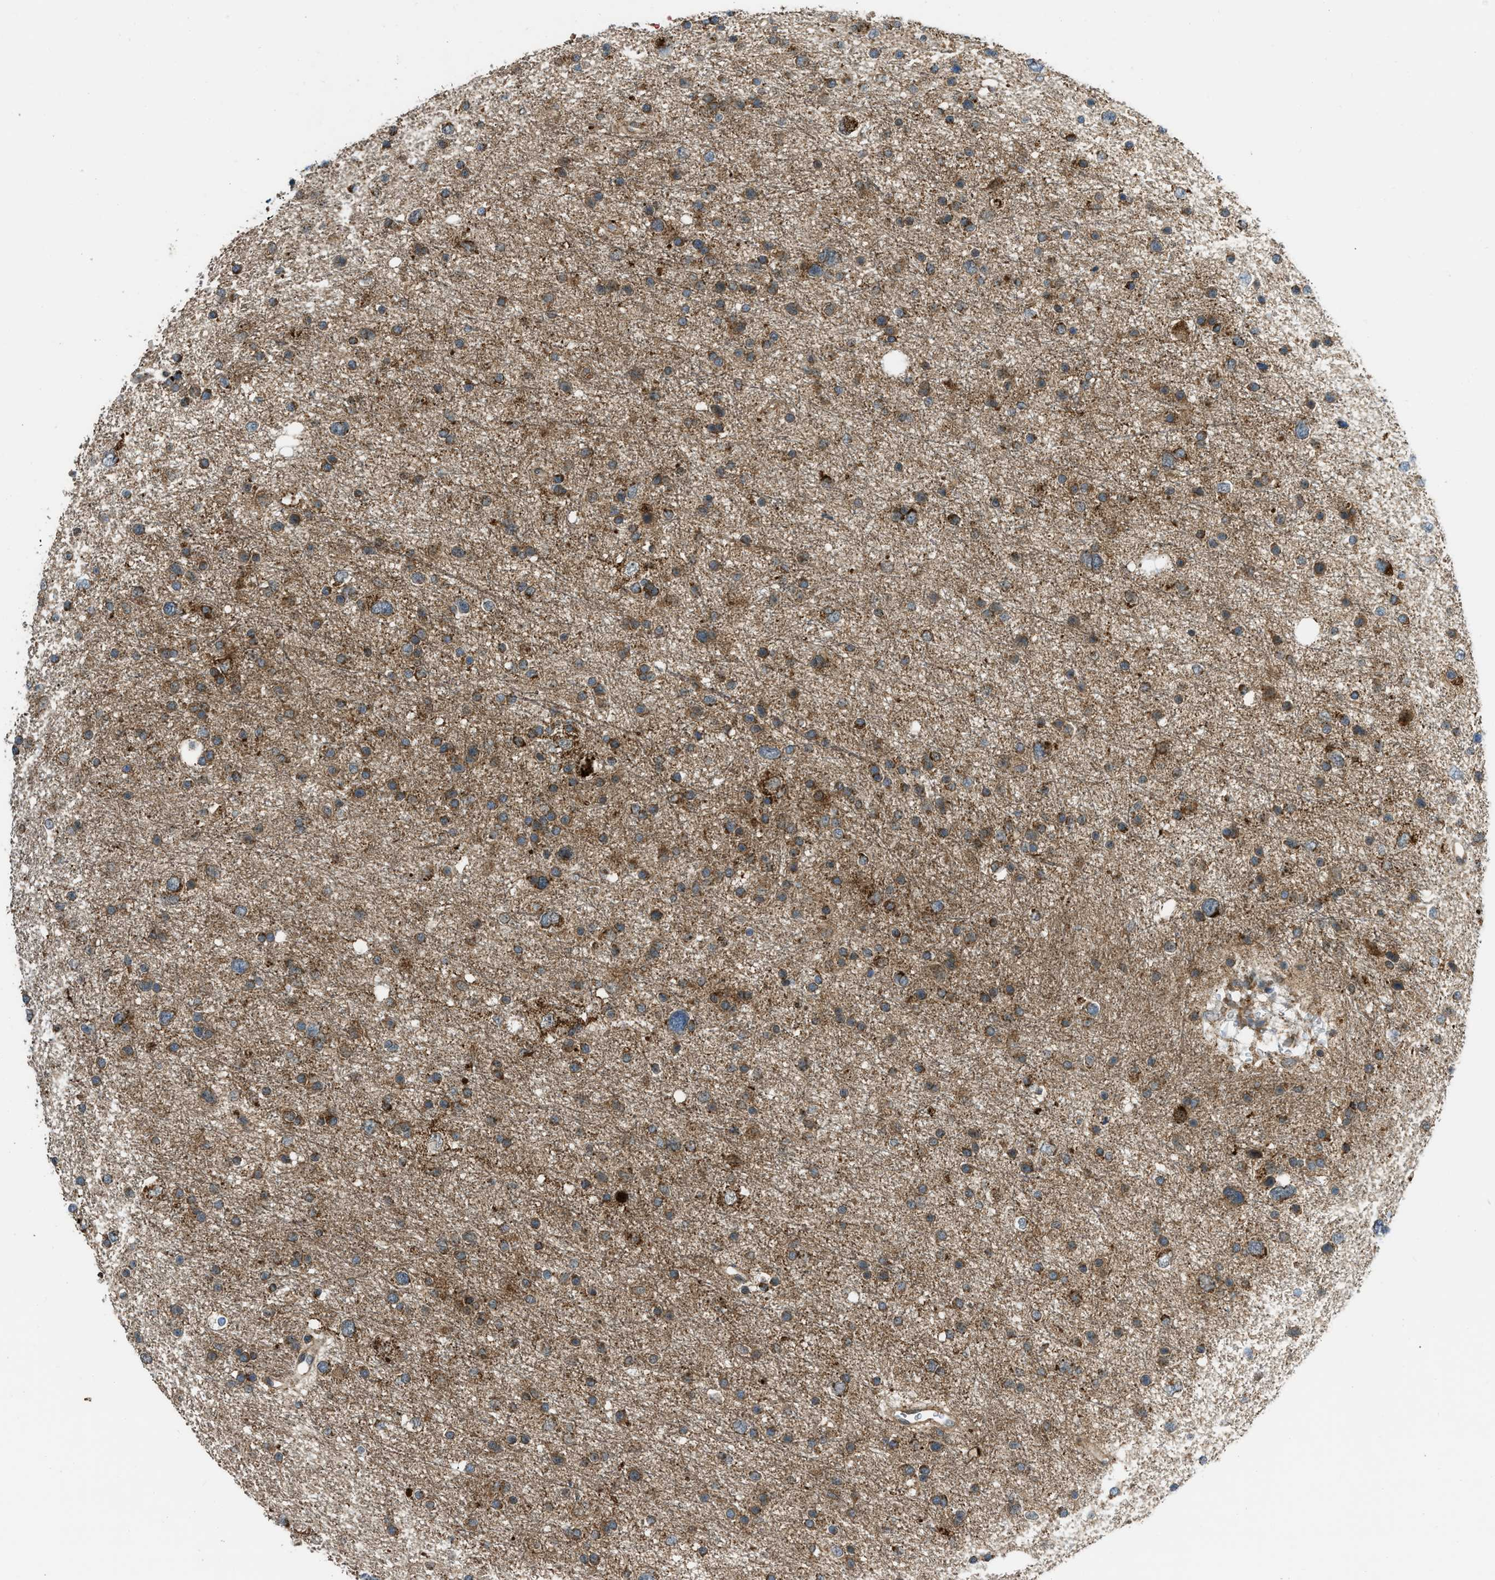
{"staining": {"intensity": "moderate", "quantity": ">75%", "location": "cytoplasmic/membranous"}, "tissue": "glioma", "cell_type": "Tumor cells", "image_type": "cancer", "snomed": [{"axis": "morphology", "description": "Glioma, malignant, Low grade"}, {"axis": "topography", "description": "Brain"}], "caption": "Immunohistochemistry (IHC) staining of malignant glioma (low-grade), which shows medium levels of moderate cytoplasmic/membranous expression in approximately >75% of tumor cells indicating moderate cytoplasmic/membranous protein positivity. The staining was performed using DAB (brown) for protein detection and nuclei were counterstained in hematoxylin (blue).", "gene": "SESN2", "patient": {"sex": "female", "age": 37}}